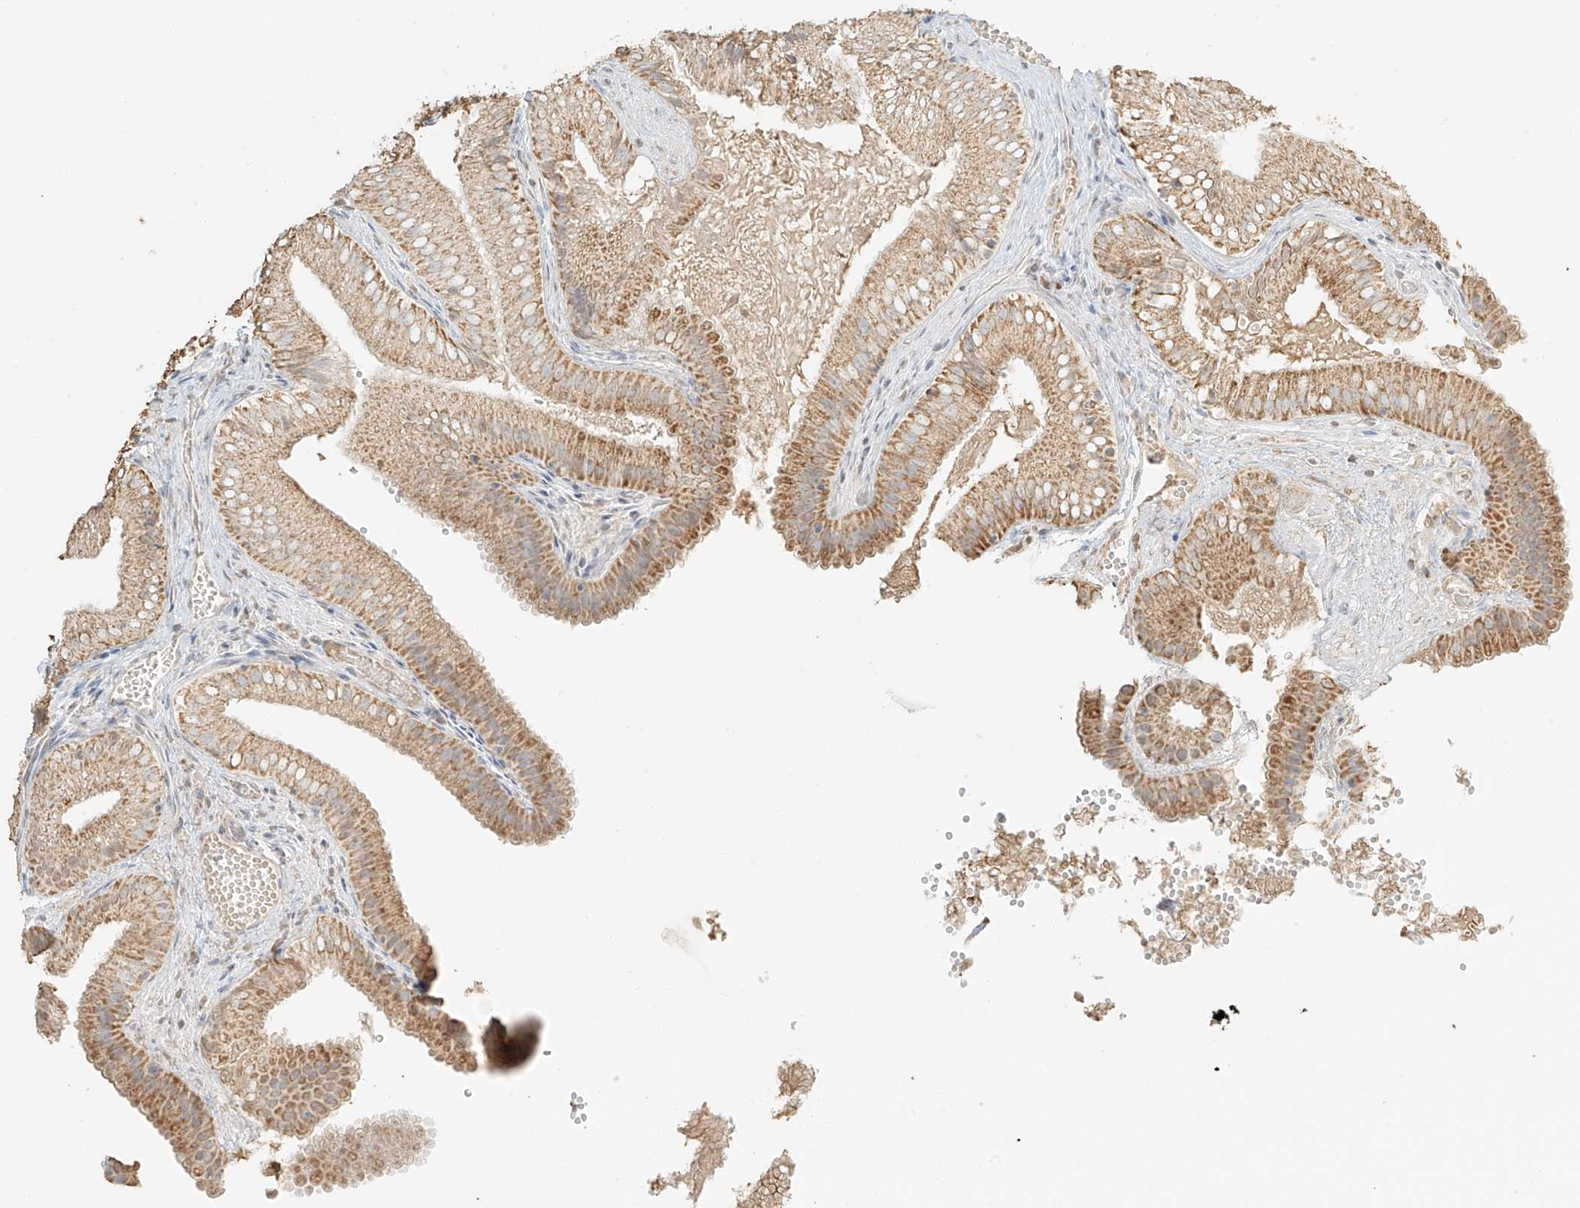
{"staining": {"intensity": "moderate", "quantity": ">75%", "location": "cytoplasmic/membranous"}, "tissue": "gallbladder", "cell_type": "Glandular cells", "image_type": "normal", "snomed": [{"axis": "morphology", "description": "Normal tissue, NOS"}, {"axis": "topography", "description": "Gallbladder"}], "caption": "The photomicrograph displays immunohistochemical staining of unremarkable gallbladder. There is moderate cytoplasmic/membranous staining is appreciated in approximately >75% of glandular cells.", "gene": "MIPEP", "patient": {"sex": "female", "age": 30}}